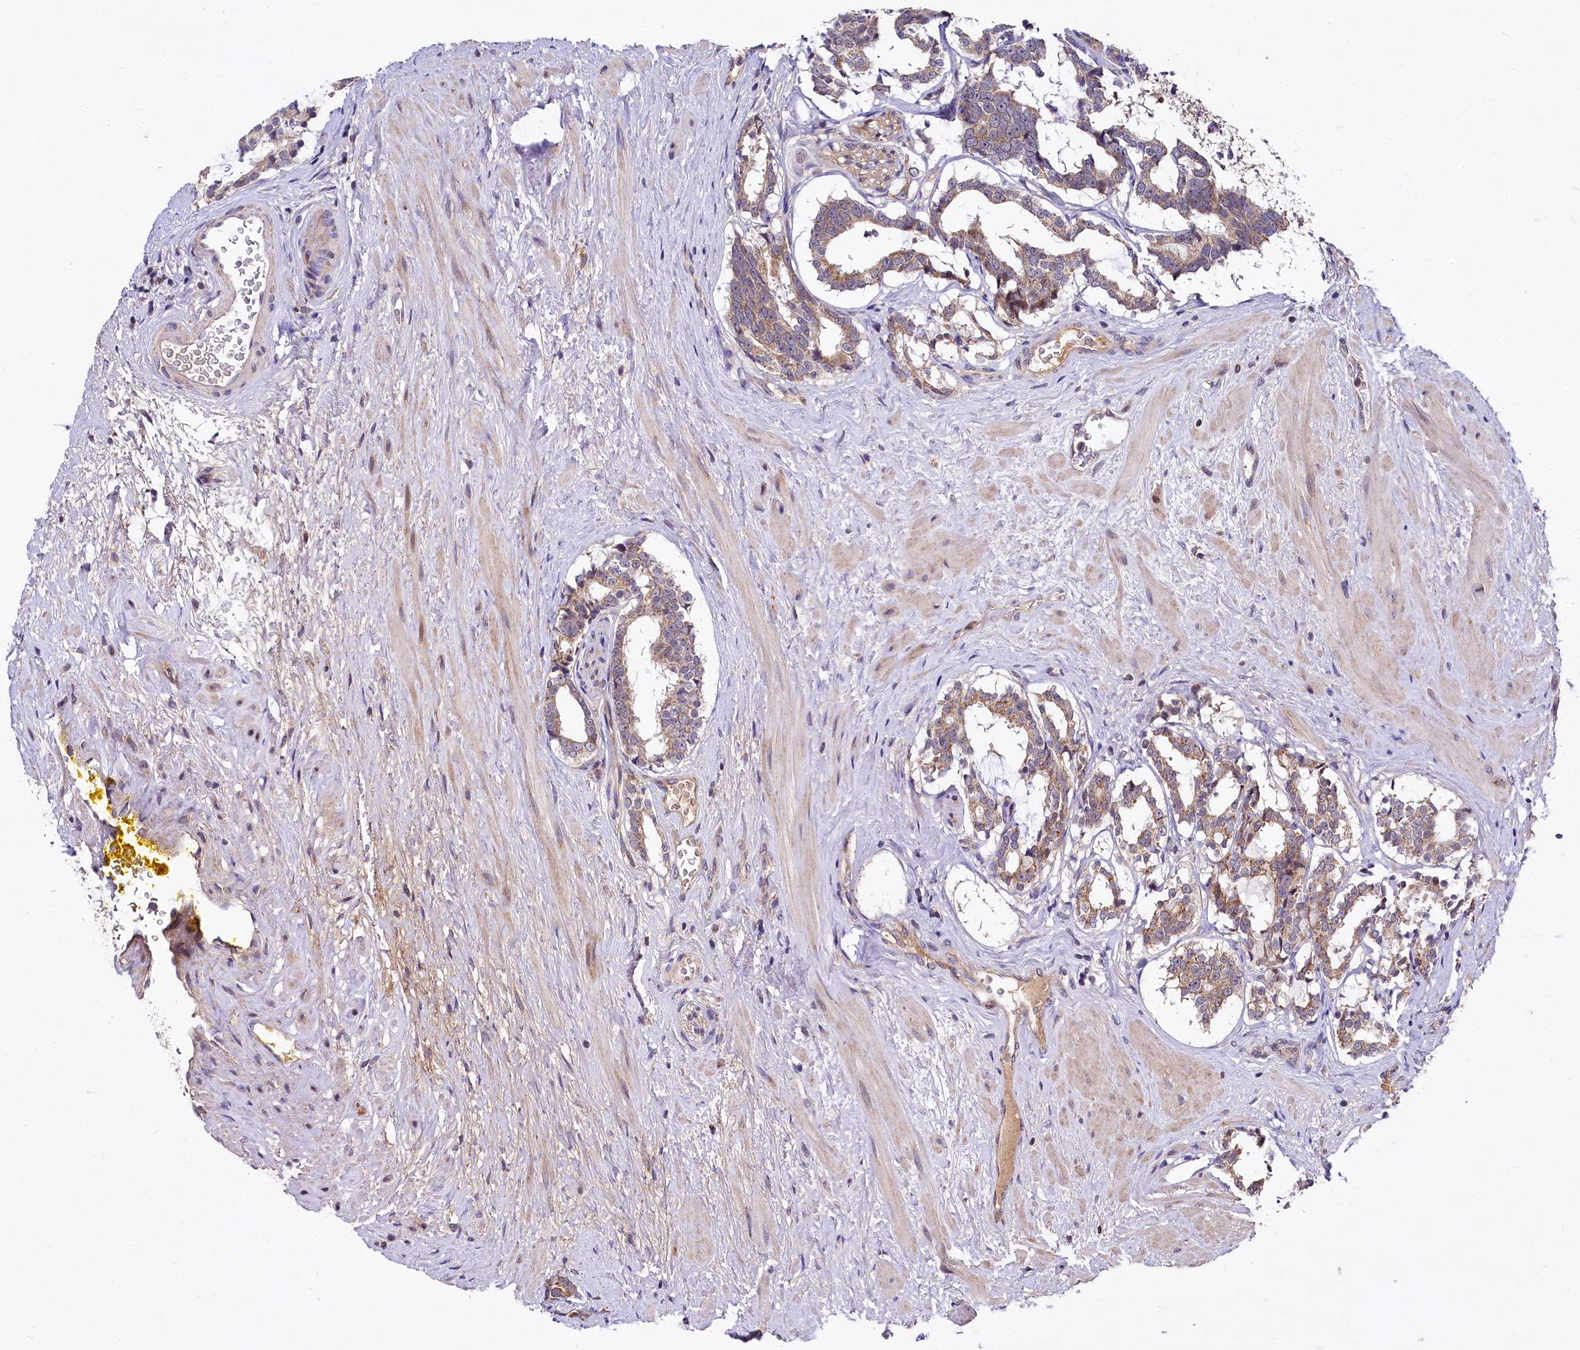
{"staining": {"intensity": "weak", "quantity": ">75%", "location": "cytoplasmic/membranous"}, "tissue": "prostate cancer", "cell_type": "Tumor cells", "image_type": "cancer", "snomed": [{"axis": "morphology", "description": "Adenocarcinoma, High grade"}, {"axis": "topography", "description": "Prostate"}], "caption": "Approximately >75% of tumor cells in human adenocarcinoma (high-grade) (prostate) display weak cytoplasmic/membranous protein staining as visualized by brown immunohistochemical staining.", "gene": "SPRYD3", "patient": {"sex": "male", "age": 58}}